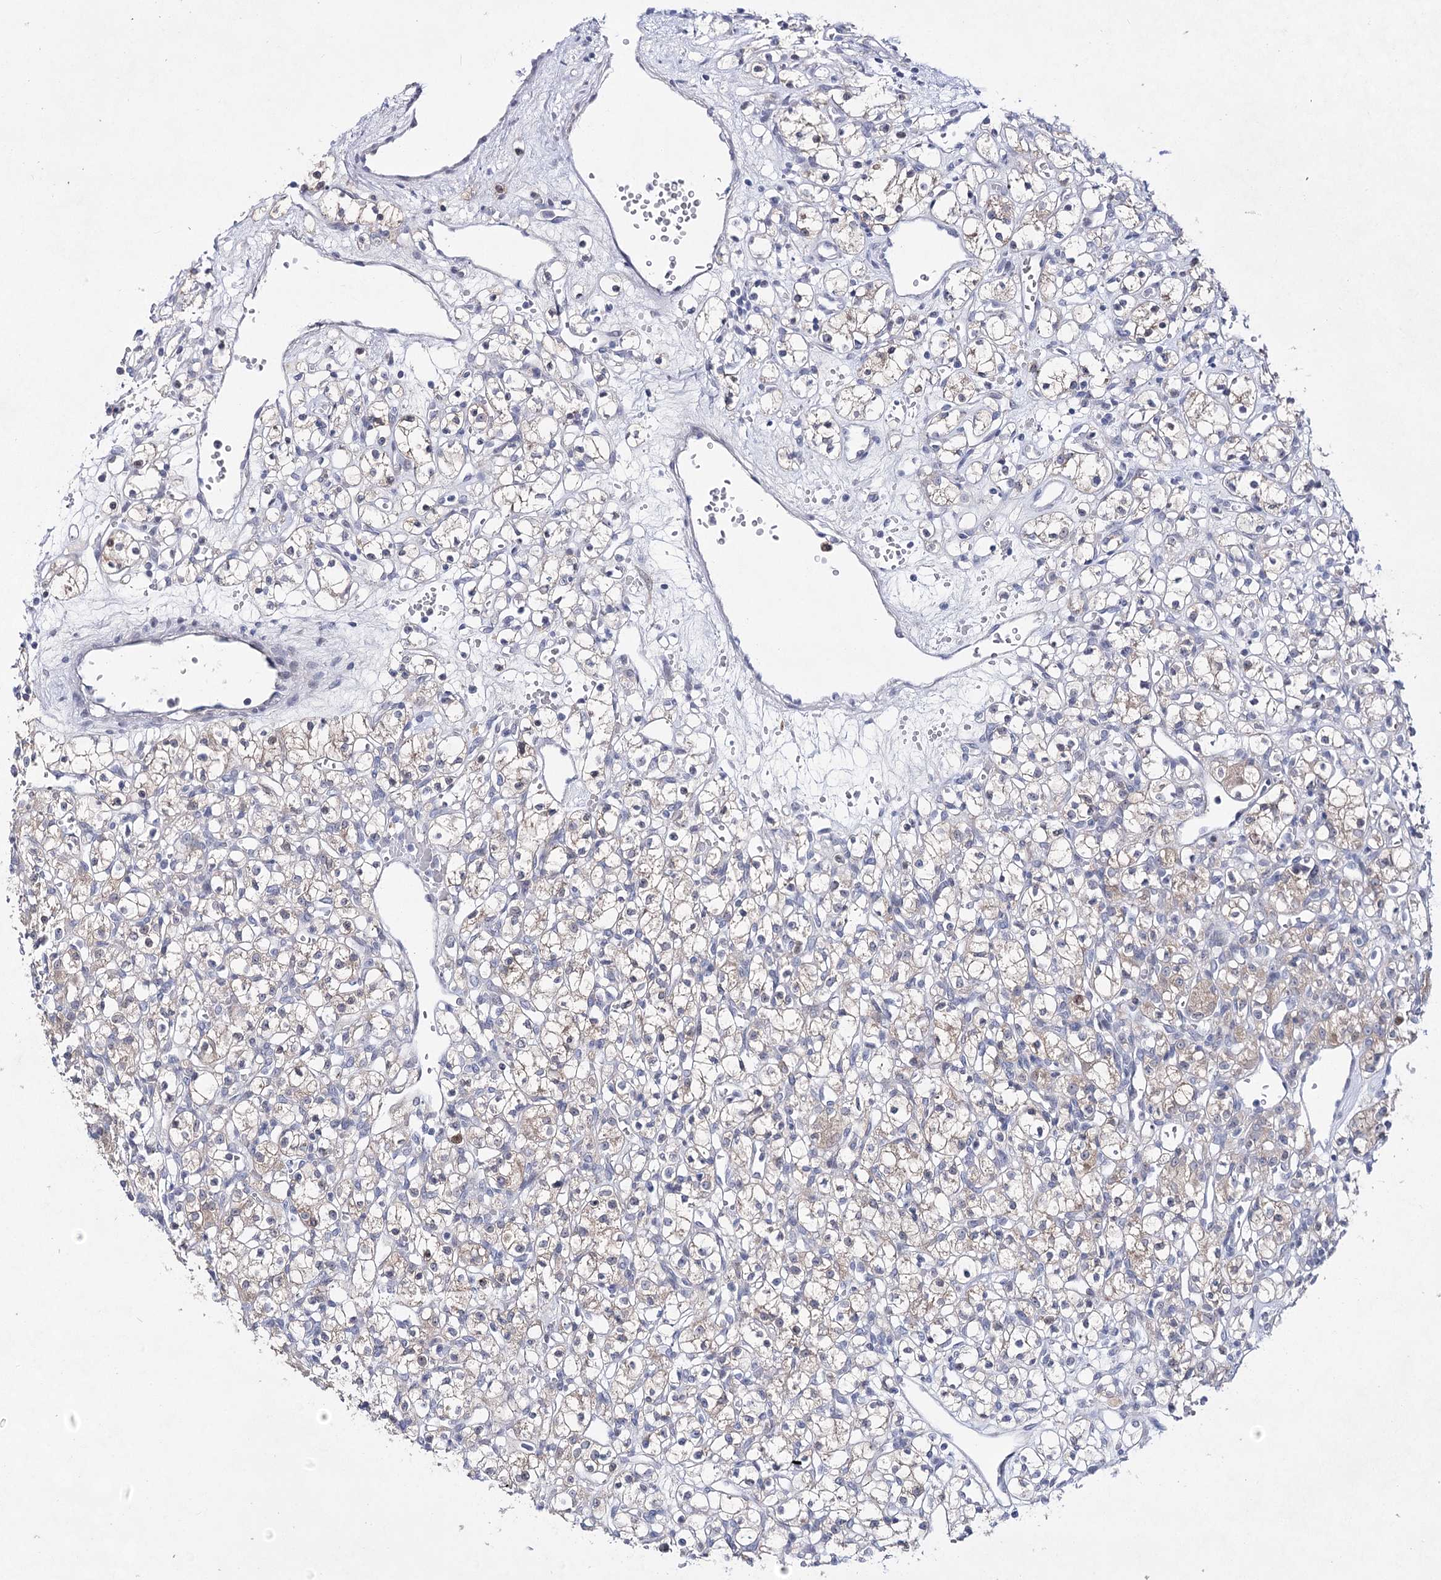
{"staining": {"intensity": "weak", "quantity": "<25%", "location": "nuclear"}, "tissue": "renal cancer", "cell_type": "Tumor cells", "image_type": "cancer", "snomed": [{"axis": "morphology", "description": "Adenocarcinoma, NOS"}, {"axis": "topography", "description": "Kidney"}], "caption": "Human renal cancer (adenocarcinoma) stained for a protein using immunohistochemistry displays no staining in tumor cells.", "gene": "UGDH", "patient": {"sex": "female", "age": 59}}